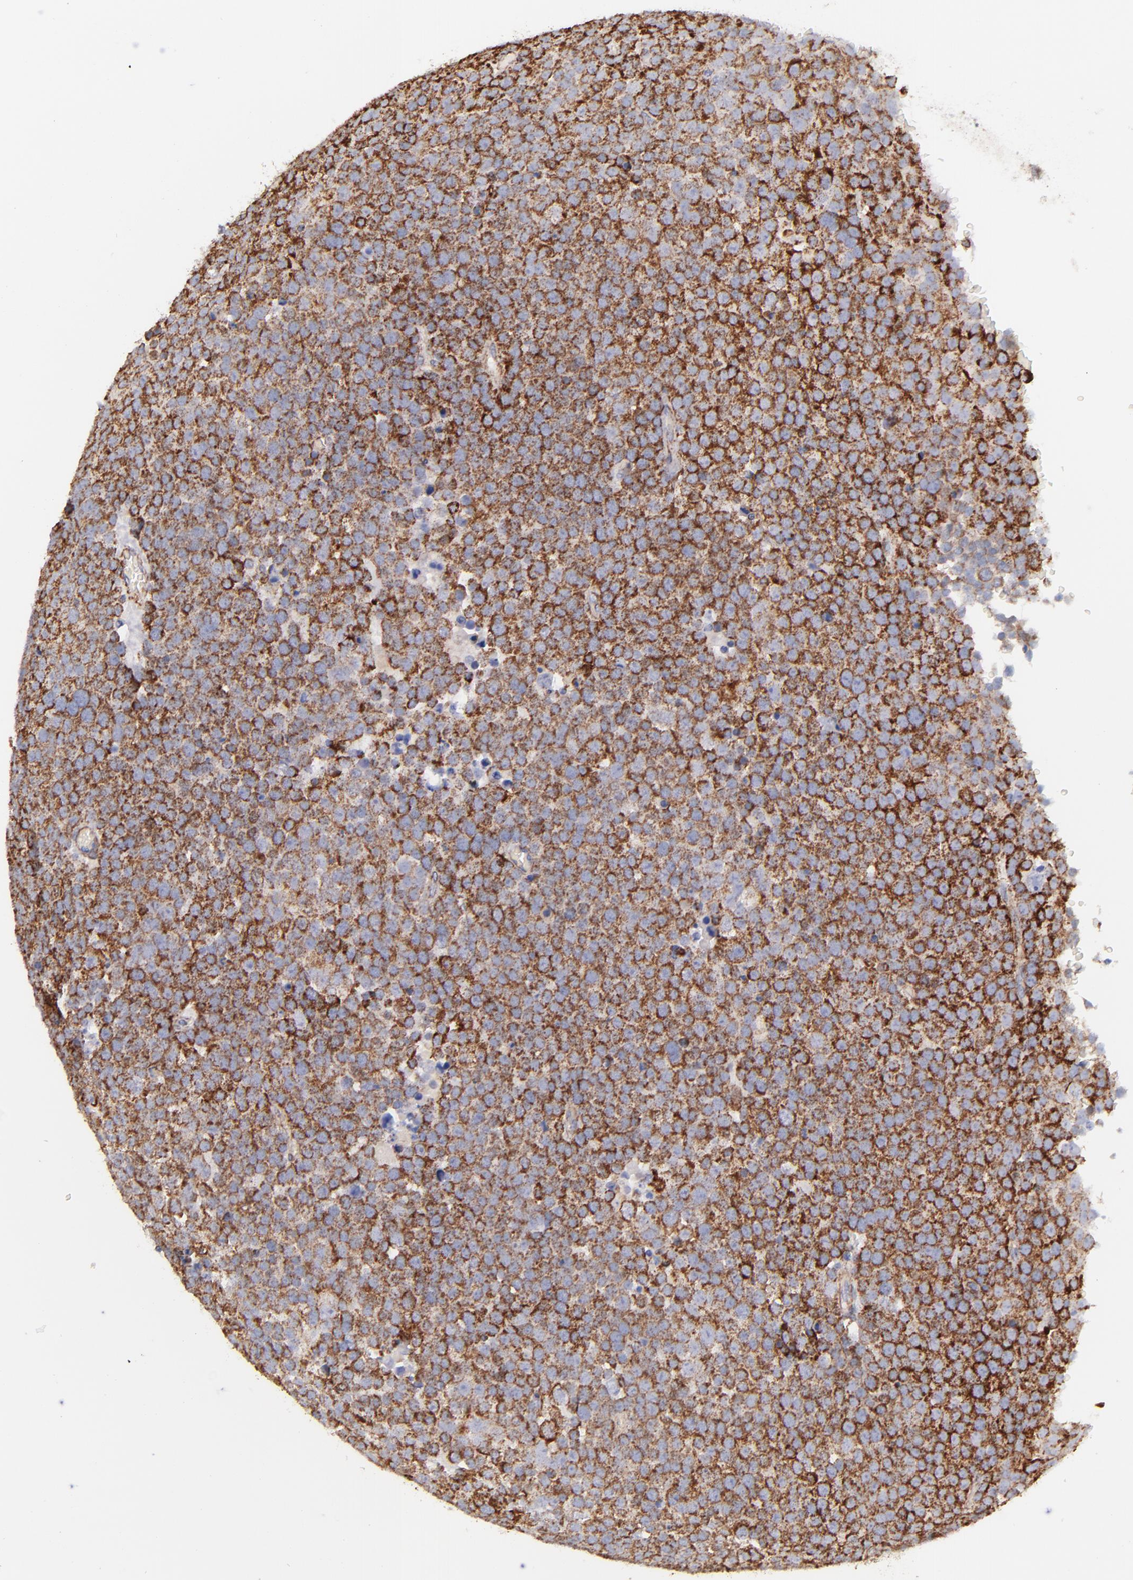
{"staining": {"intensity": "moderate", "quantity": ">75%", "location": "cytoplasmic/membranous"}, "tissue": "testis cancer", "cell_type": "Tumor cells", "image_type": "cancer", "snomed": [{"axis": "morphology", "description": "Seminoma, NOS"}, {"axis": "topography", "description": "Testis"}], "caption": "This image displays IHC staining of testis seminoma, with medium moderate cytoplasmic/membranous positivity in about >75% of tumor cells.", "gene": "IDH3G", "patient": {"sex": "male", "age": 71}}